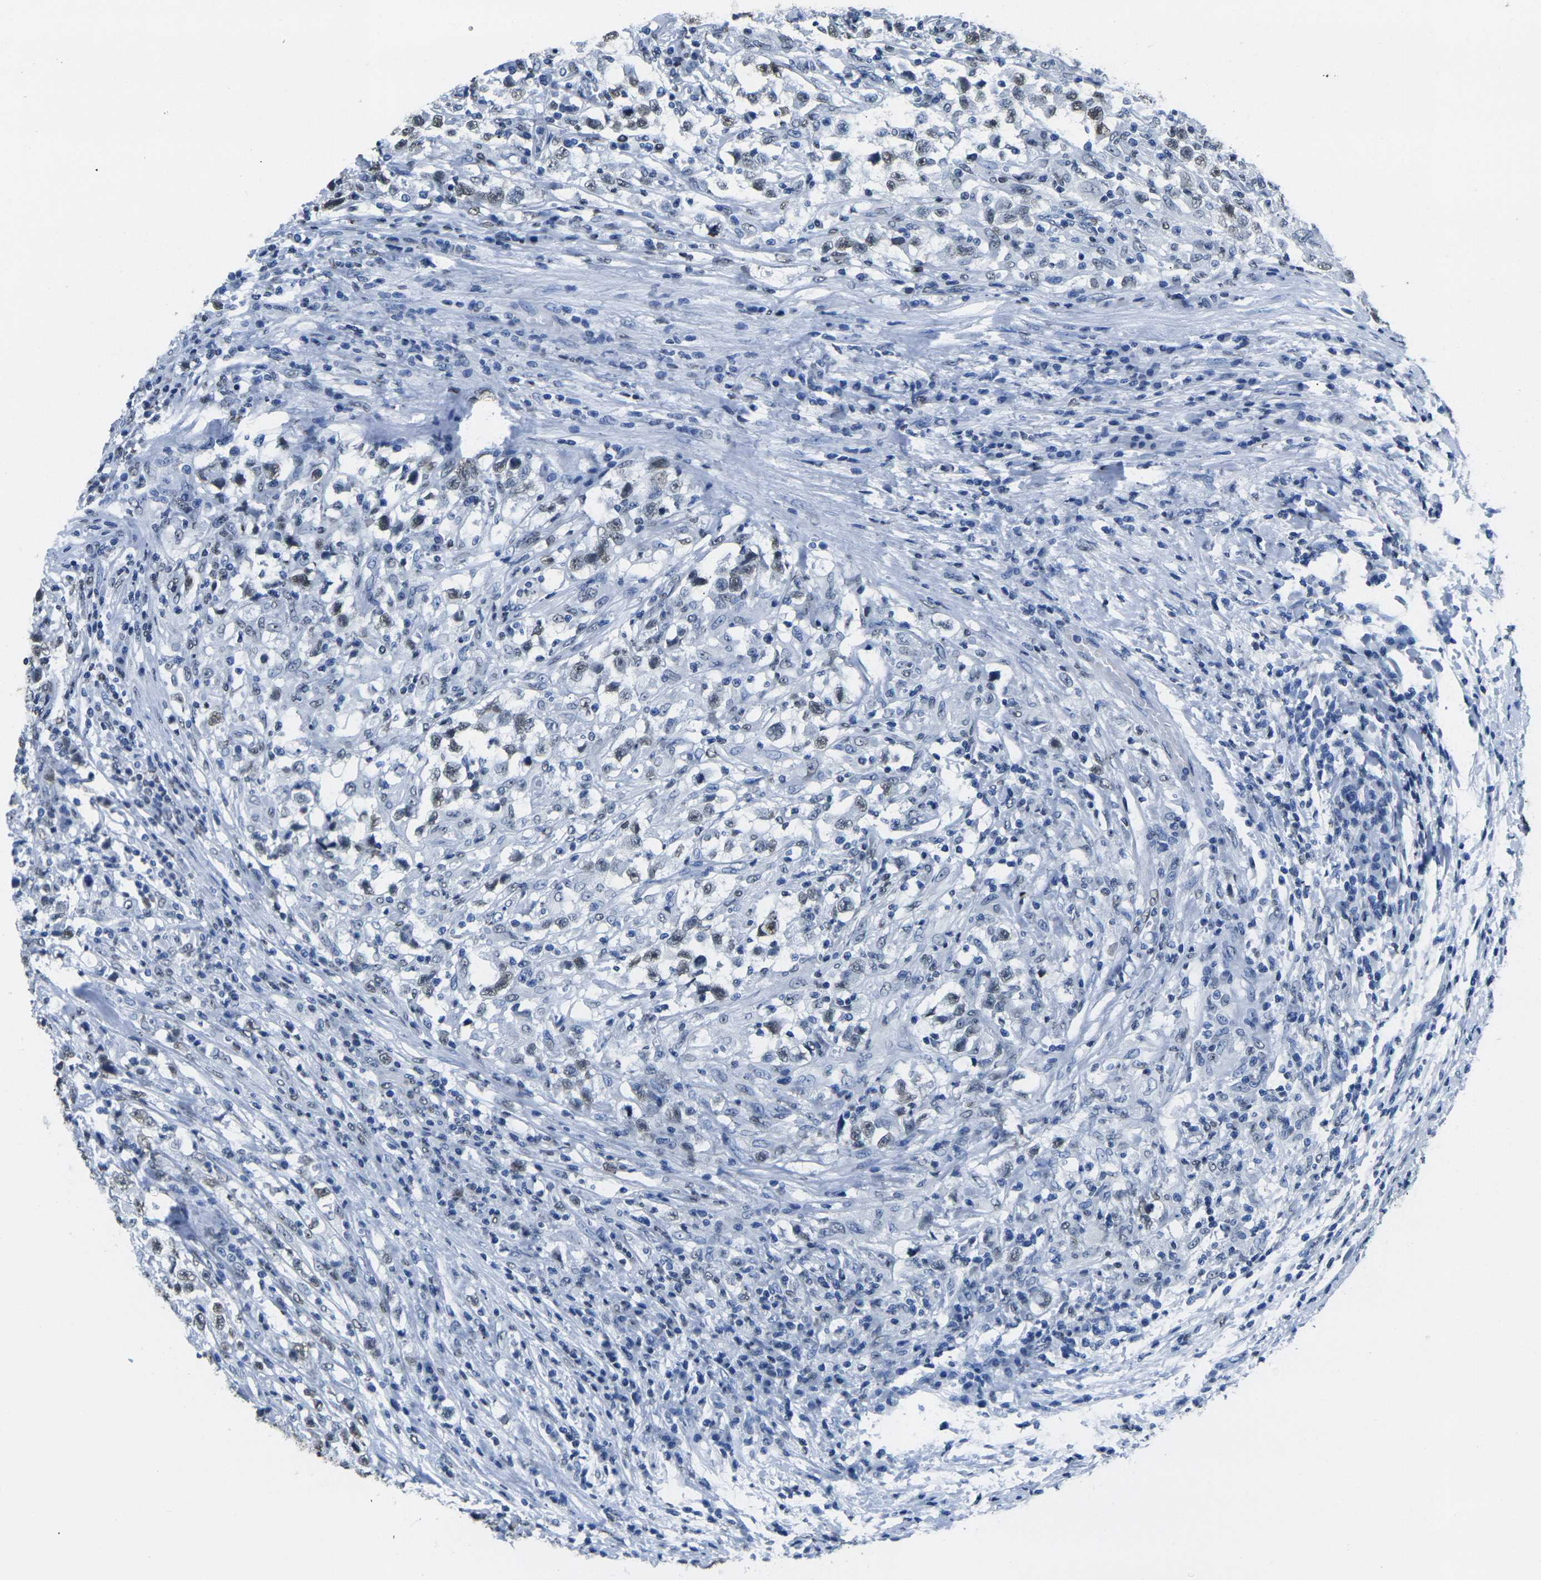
{"staining": {"intensity": "weak", "quantity": "25%-75%", "location": "nuclear"}, "tissue": "testis cancer", "cell_type": "Tumor cells", "image_type": "cancer", "snomed": [{"axis": "morphology", "description": "Carcinoma, Embryonal, NOS"}, {"axis": "topography", "description": "Testis"}], "caption": "Weak nuclear expression for a protein is identified in about 25%-75% of tumor cells of testis cancer using immunohistochemistry.", "gene": "DRAXIN", "patient": {"sex": "male", "age": 21}}